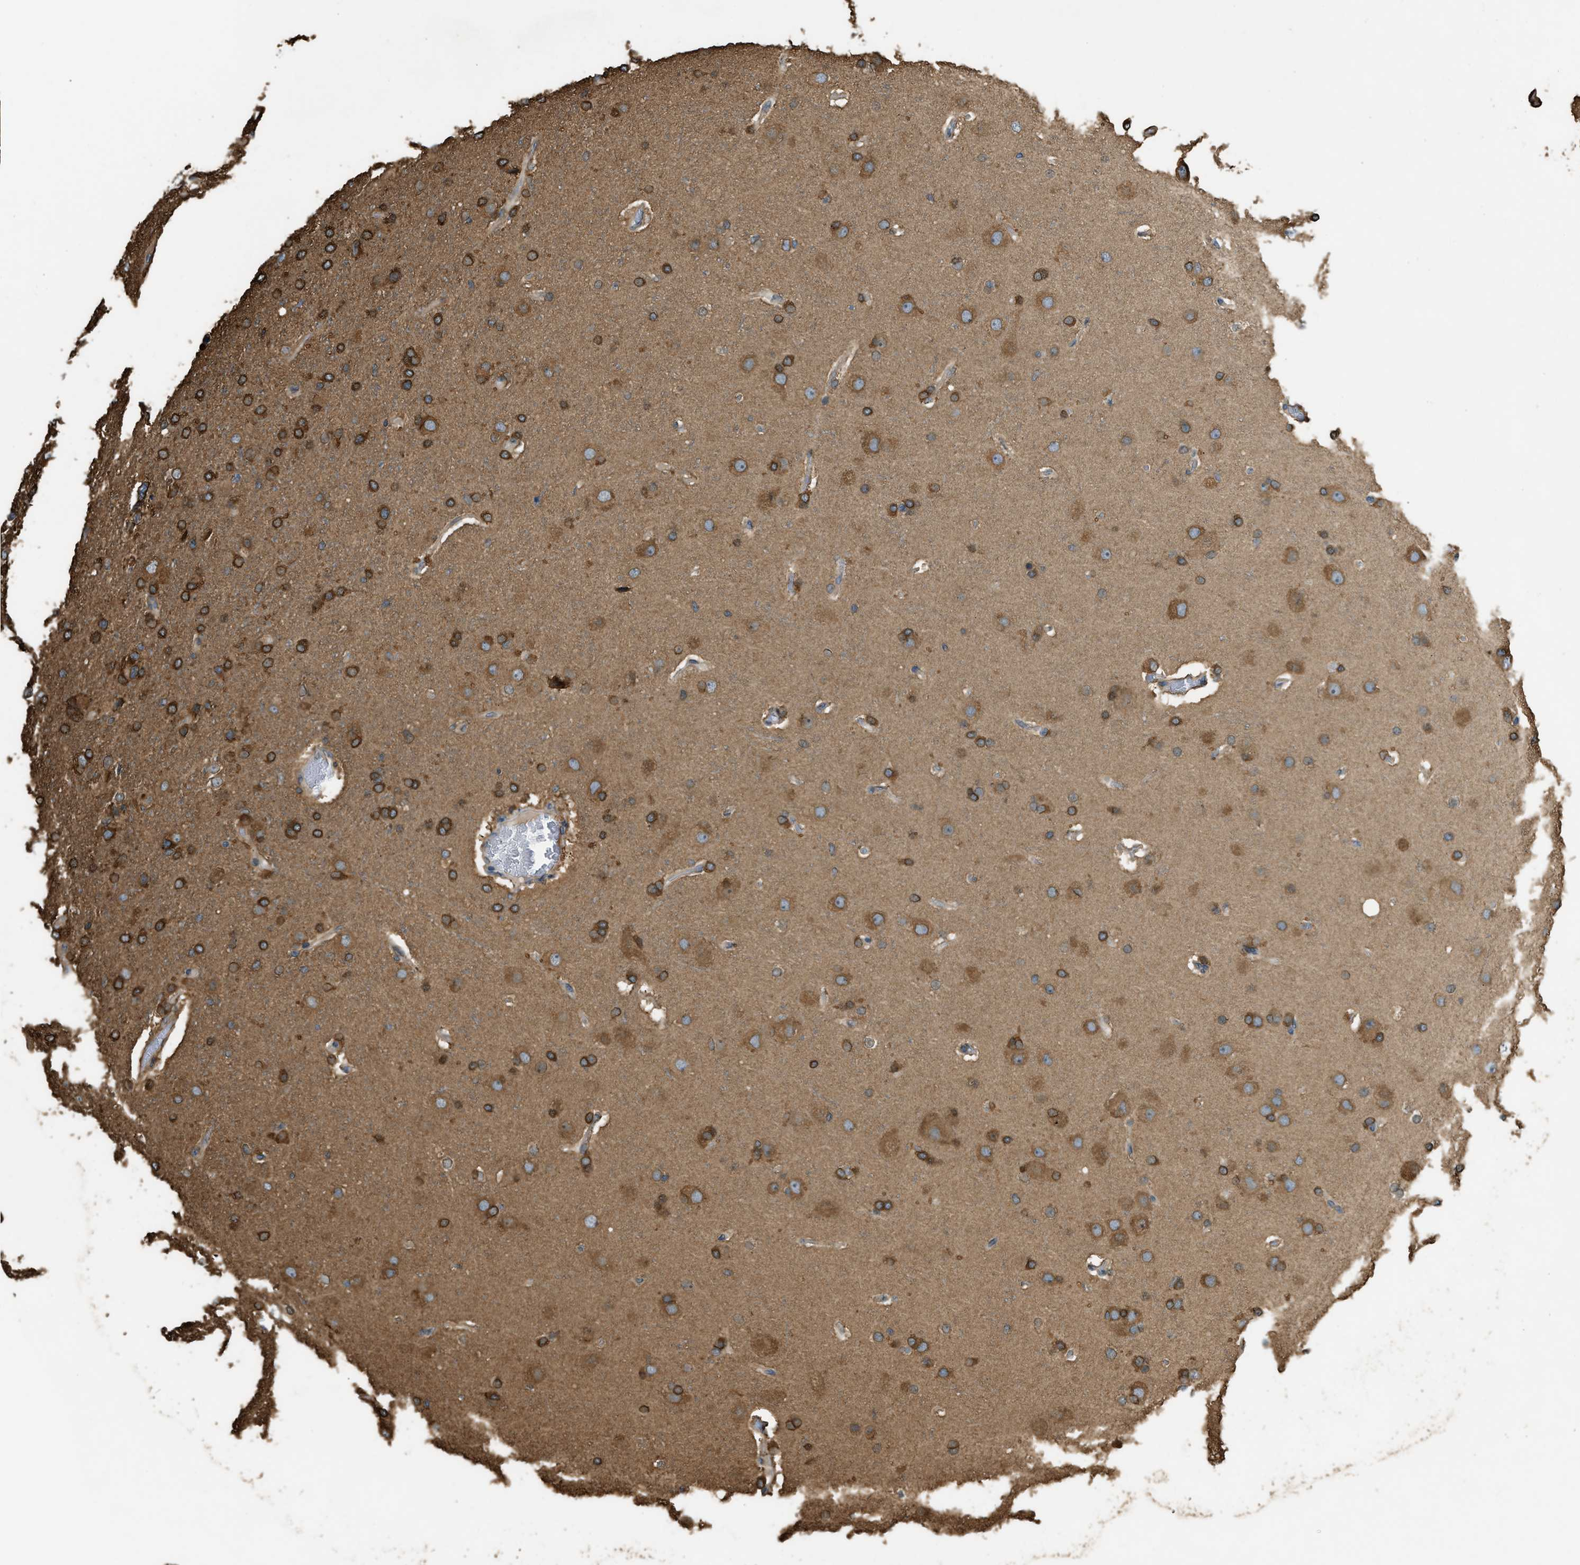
{"staining": {"intensity": "strong", "quantity": ">75%", "location": "cytoplasmic/membranous"}, "tissue": "glioma", "cell_type": "Tumor cells", "image_type": "cancer", "snomed": [{"axis": "morphology", "description": "Glioma, malignant, High grade"}, {"axis": "topography", "description": "Brain"}], "caption": "The micrograph reveals a brown stain indicating the presence of a protein in the cytoplasmic/membranous of tumor cells in glioma.", "gene": "OS9", "patient": {"sex": "female", "age": 58}}